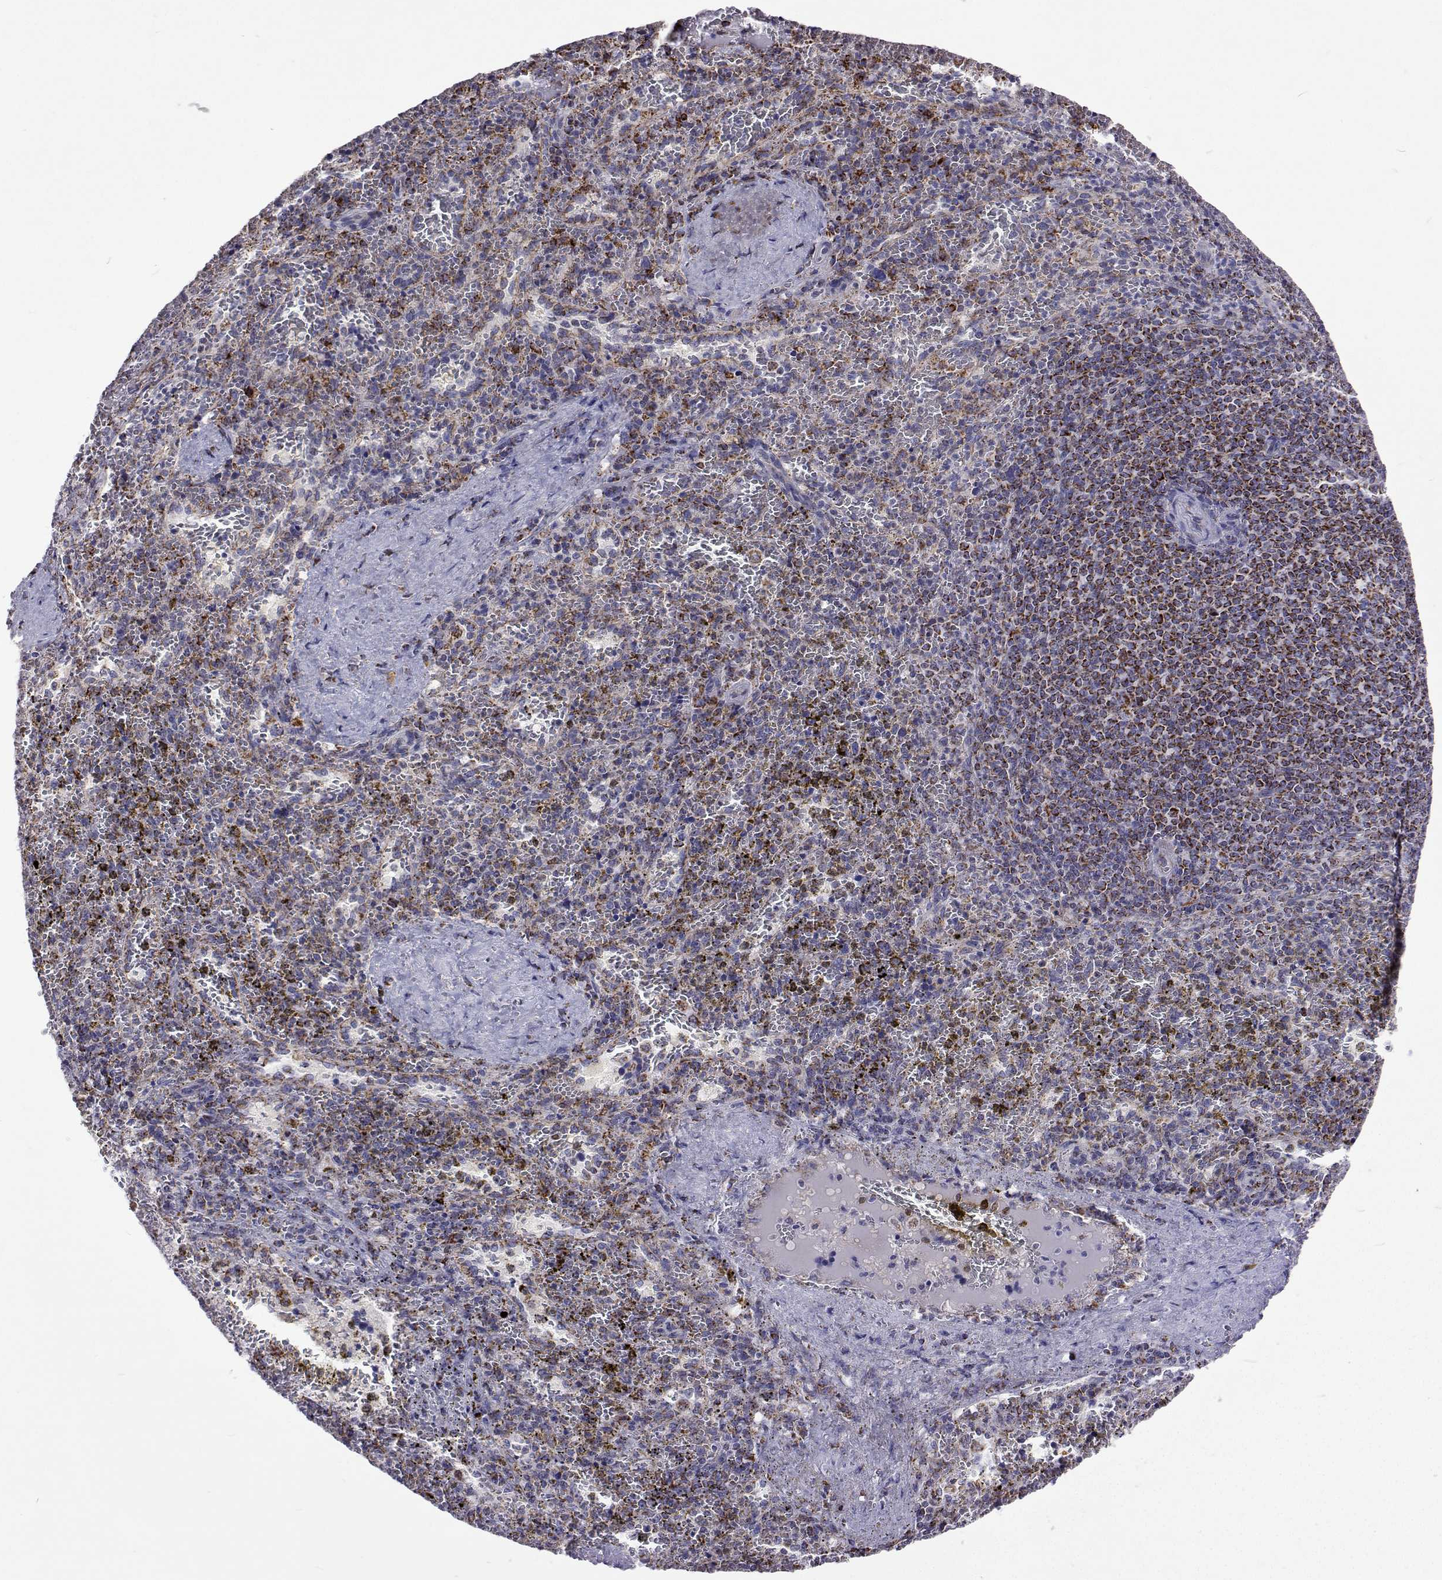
{"staining": {"intensity": "negative", "quantity": "none", "location": "none"}, "tissue": "spleen", "cell_type": "Cells in red pulp", "image_type": "normal", "snomed": [{"axis": "morphology", "description": "Normal tissue, NOS"}, {"axis": "topography", "description": "Spleen"}], "caption": "IHC micrograph of unremarkable spleen: human spleen stained with DAB exhibits no significant protein positivity in cells in red pulp. (Brightfield microscopy of DAB (3,3'-diaminobenzidine) immunohistochemistry at high magnification).", "gene": "MCCC2", "patient": {"sex": "female", "age": 50}}